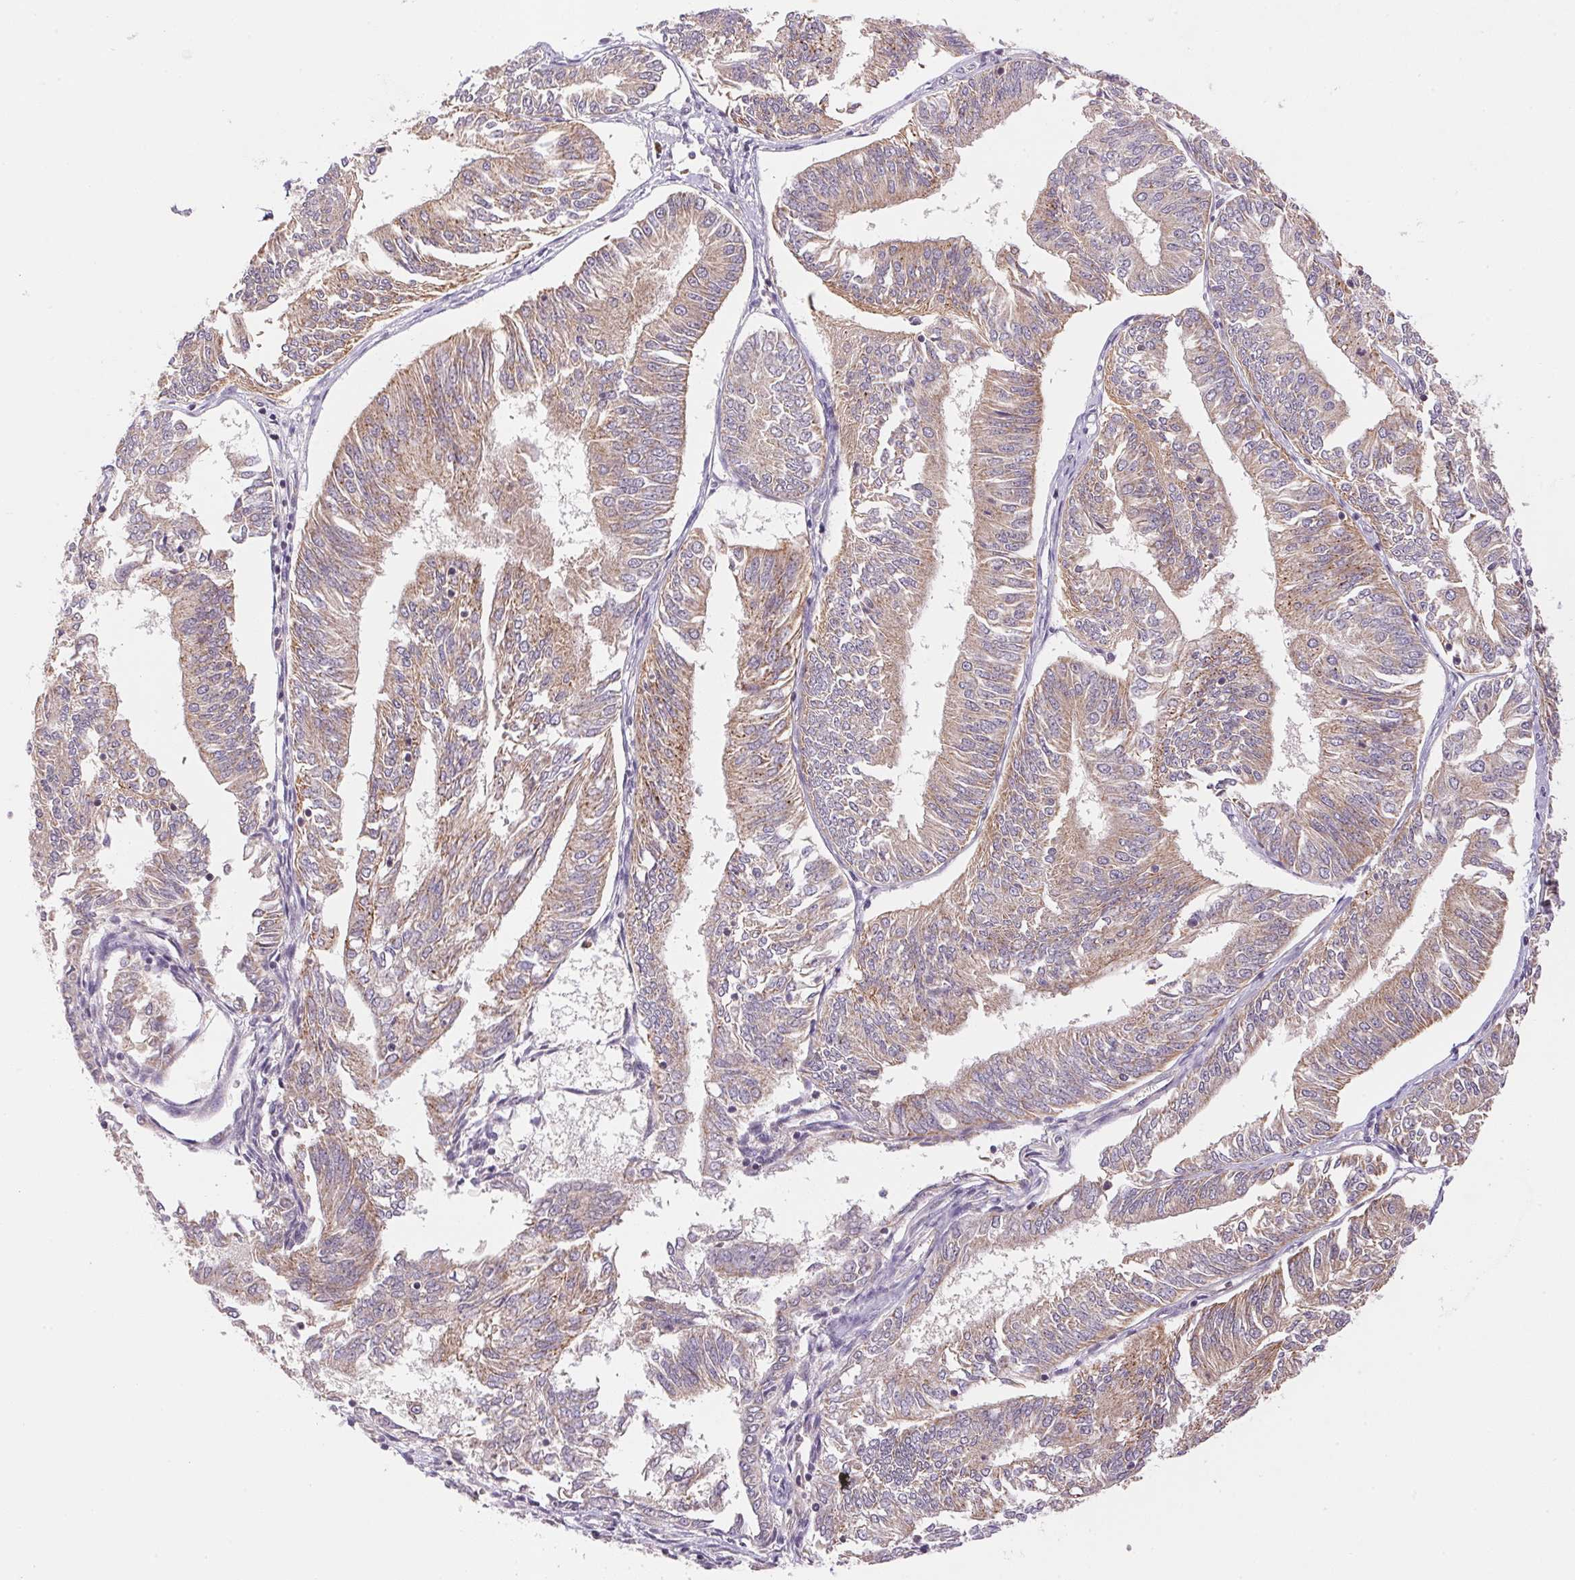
{"staining": {"intensity": "moderate", "quantity": ">75%", "location": "cytoplasmic/membranous"}, "tissue": "endometrial cancer", "cell_type": "Tumor cells", "image_type": "cancer", "snomed": [{"axis": "morphology", "description": "Adenocarcinoma, NOS"}, {"axis": "topography", "description": "Endometrium"}], "caption": "High-power microscopy captured an immunohistochemistry (IHC) histopathology image of endometrial adenocarcinoma, revealing moderate cytoplasmic/membranous staining in approximately >75% of tumor cells. (DAB (3,3'-diaminobenzidine) = brown stain, brightfield microscopy at high magnification).", "gene": "BNIP5", "patient": {"sex": "female", "age": 58}}